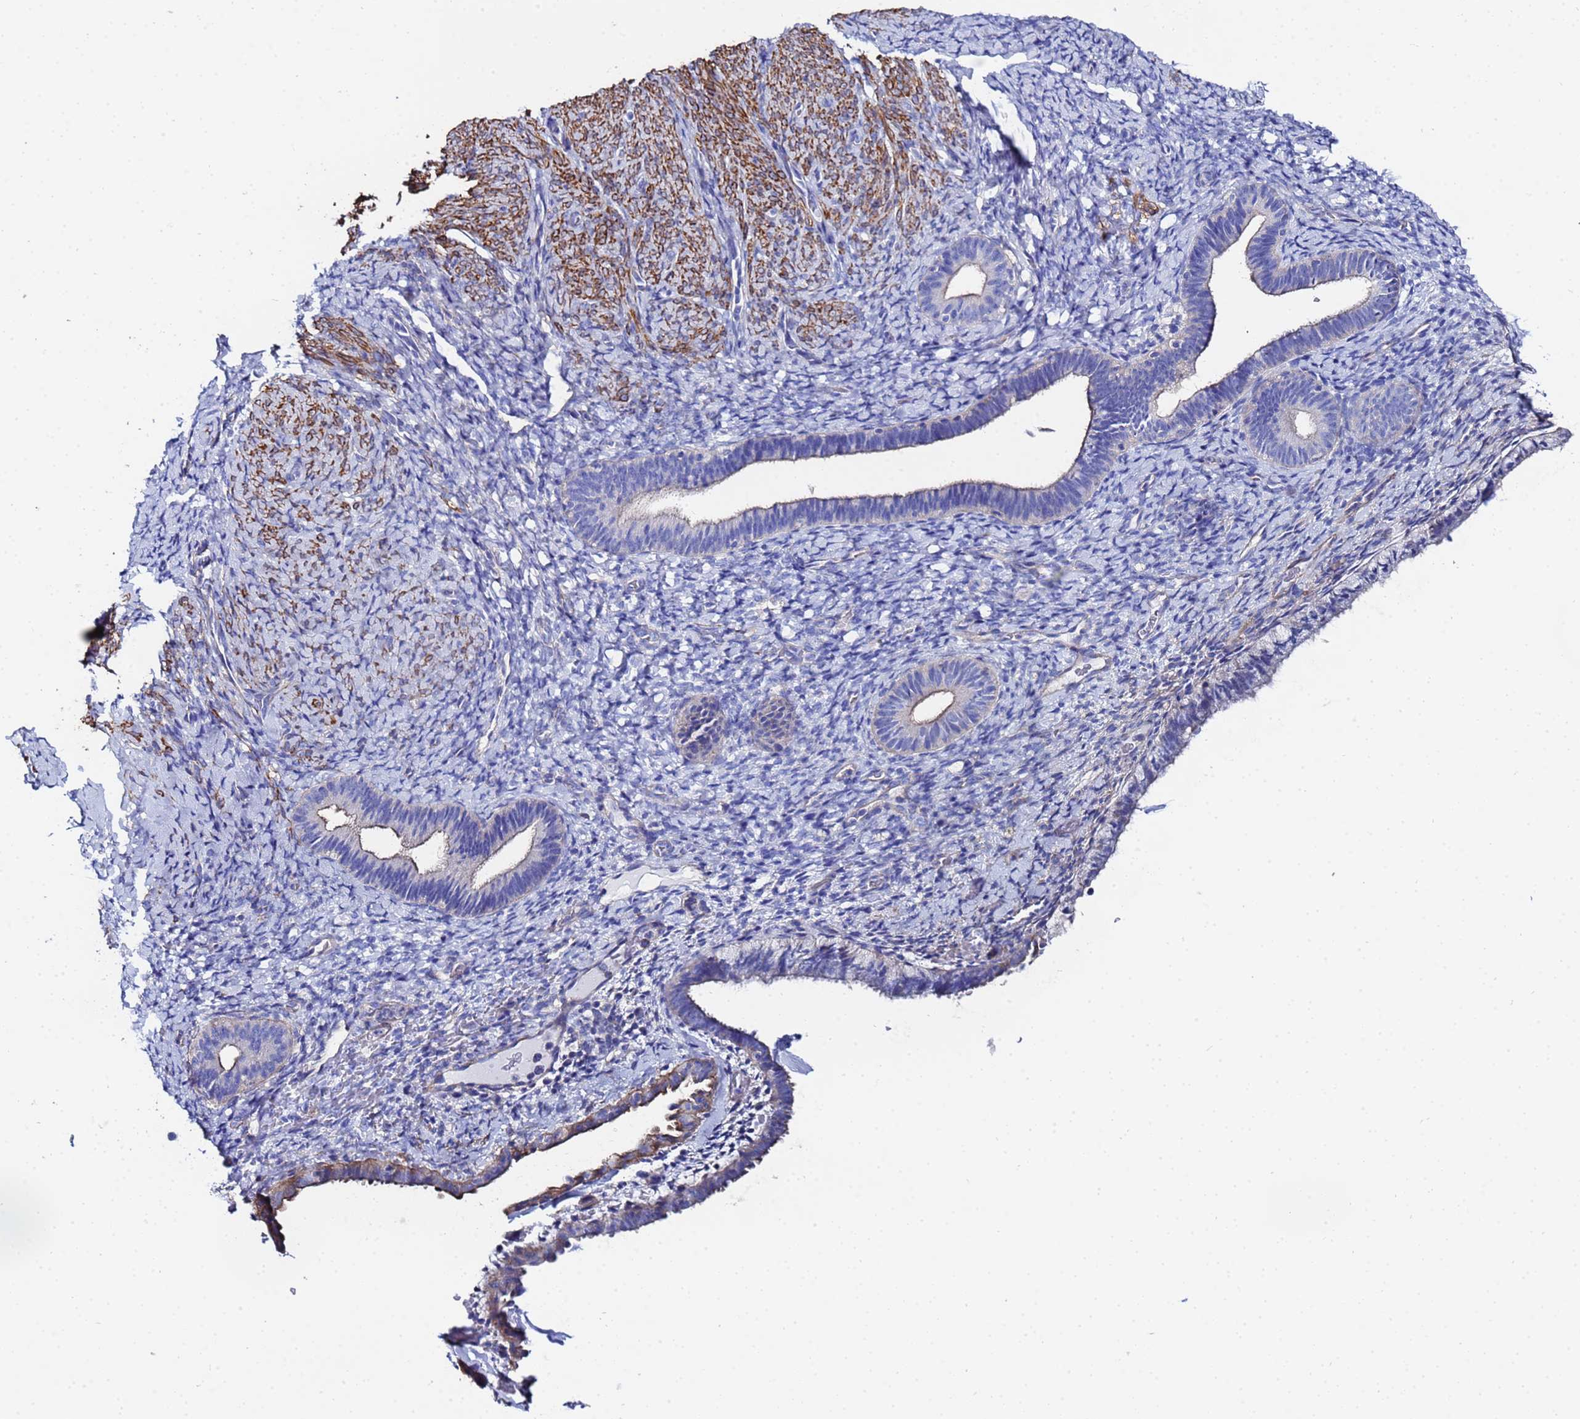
{"staining": {"intensity": "negative", "quantity": "none", "location": "none"}, "tissue": "endometrium", "cell_type": "Cells in endometrial stroma", "image_type": "normal", "snomed": [{"axis": "morphology", "description": "Normal tissue, NOS"}, {"axis": "topography", "description": "Endometrium"}], "caption": "This photomicrograph is of normal endometrium stained with immunohistochemistry (IHC) to label a protein in brown with the nuclei are counter-stained blue. There is no expression in cells in endometrial stroma. (DAB immunohistochemistry visualized using brightfield microscopy, high magnification).", "gene": "RAB39A", "patient": {"sex": "female", "age": 65}}